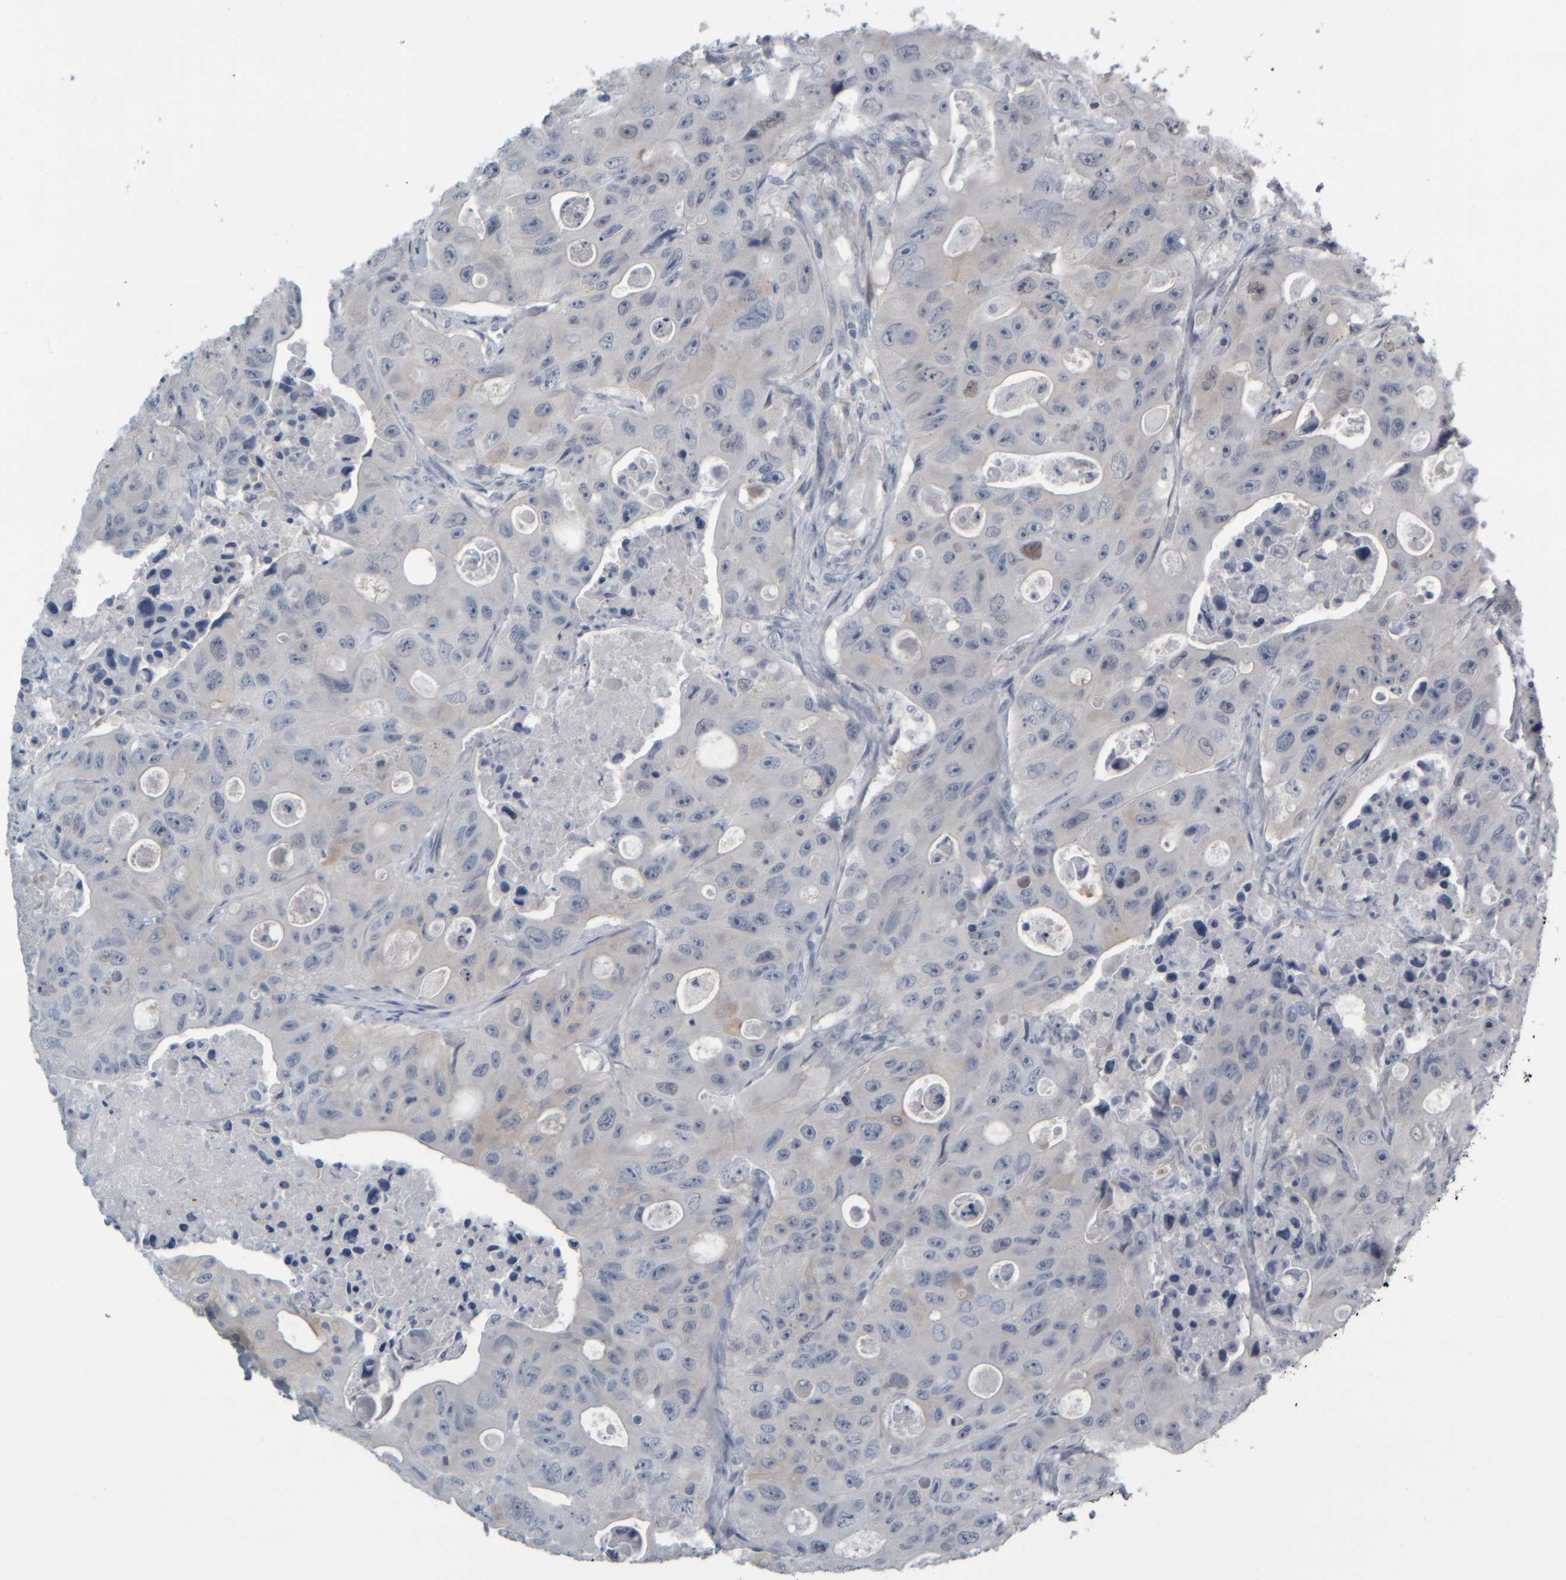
{"staining": {"intensity": "negative", "quantity": "none", "location": "none"}, "tissue": "colorectal cancer", "cell_type": "Tumor cells", "image_type": "cancer", "snomed": [{"axis": "morphology", "description": "Adenocarcinoma, NOS"}, {"axis": "topography", "description": "Colon"}], "caption": "Micrograph shows no significant protein staining in tumor cells of colorectal cancer (adenocarcinoma).", "gene": "COL14A1", "patient": {"sex": "female", "age": 46}}